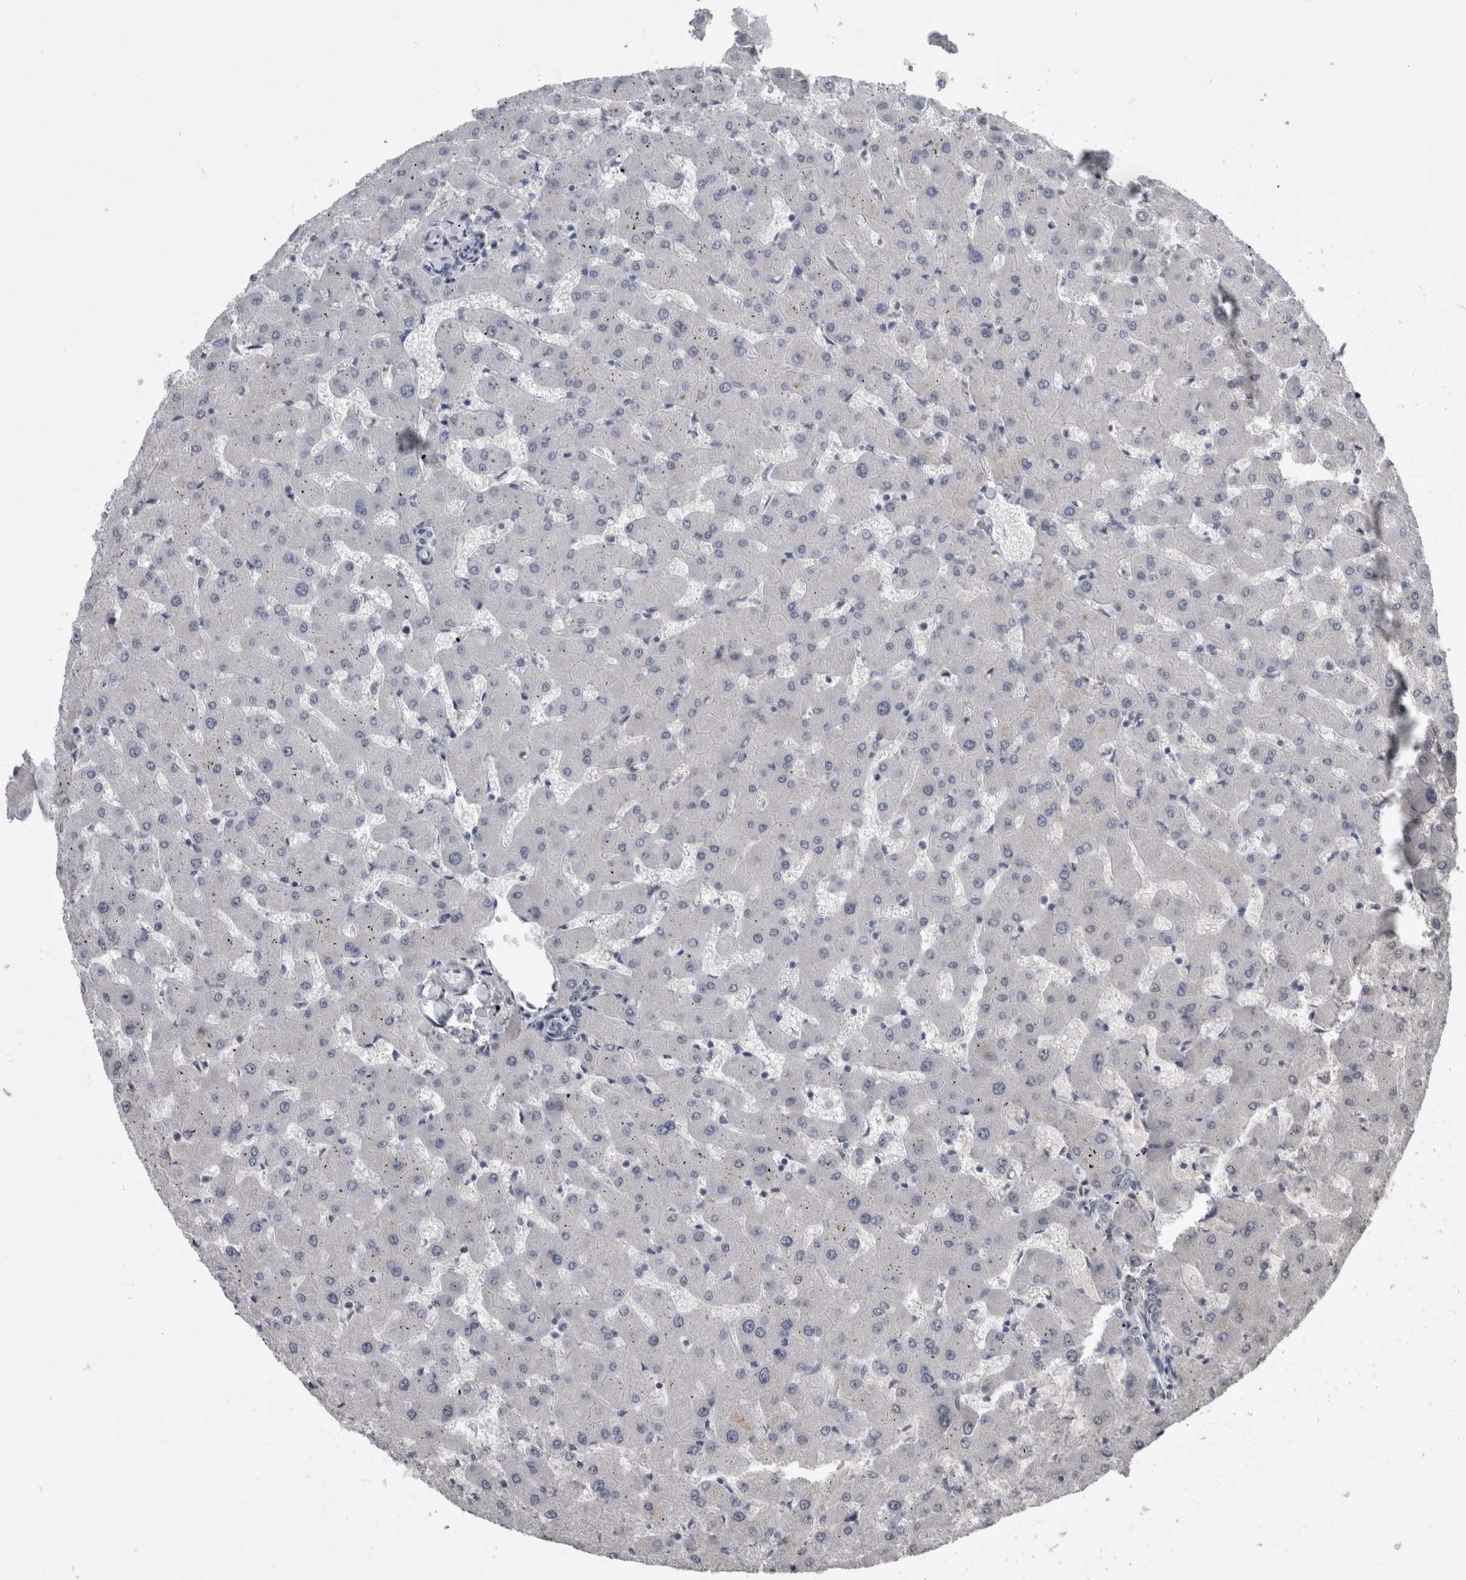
{"staining": {"intensity": "negative", "quantity": "none", "location": "none"}, "tissue": "liver", "cell_type": "Cholangiocytes", "image_type": "normal", "snomed": [{"axis": "morphology", "description": "Normal tissue, NOS"}, {"axis": "topography", "description": "Liver"}], "caption": "Human liver stained for a protein using immunohistochemistry exhibits no staining in cholangiocytes.", "gene": "PAX5", "patient": {"sex": "female", "age": 63}}